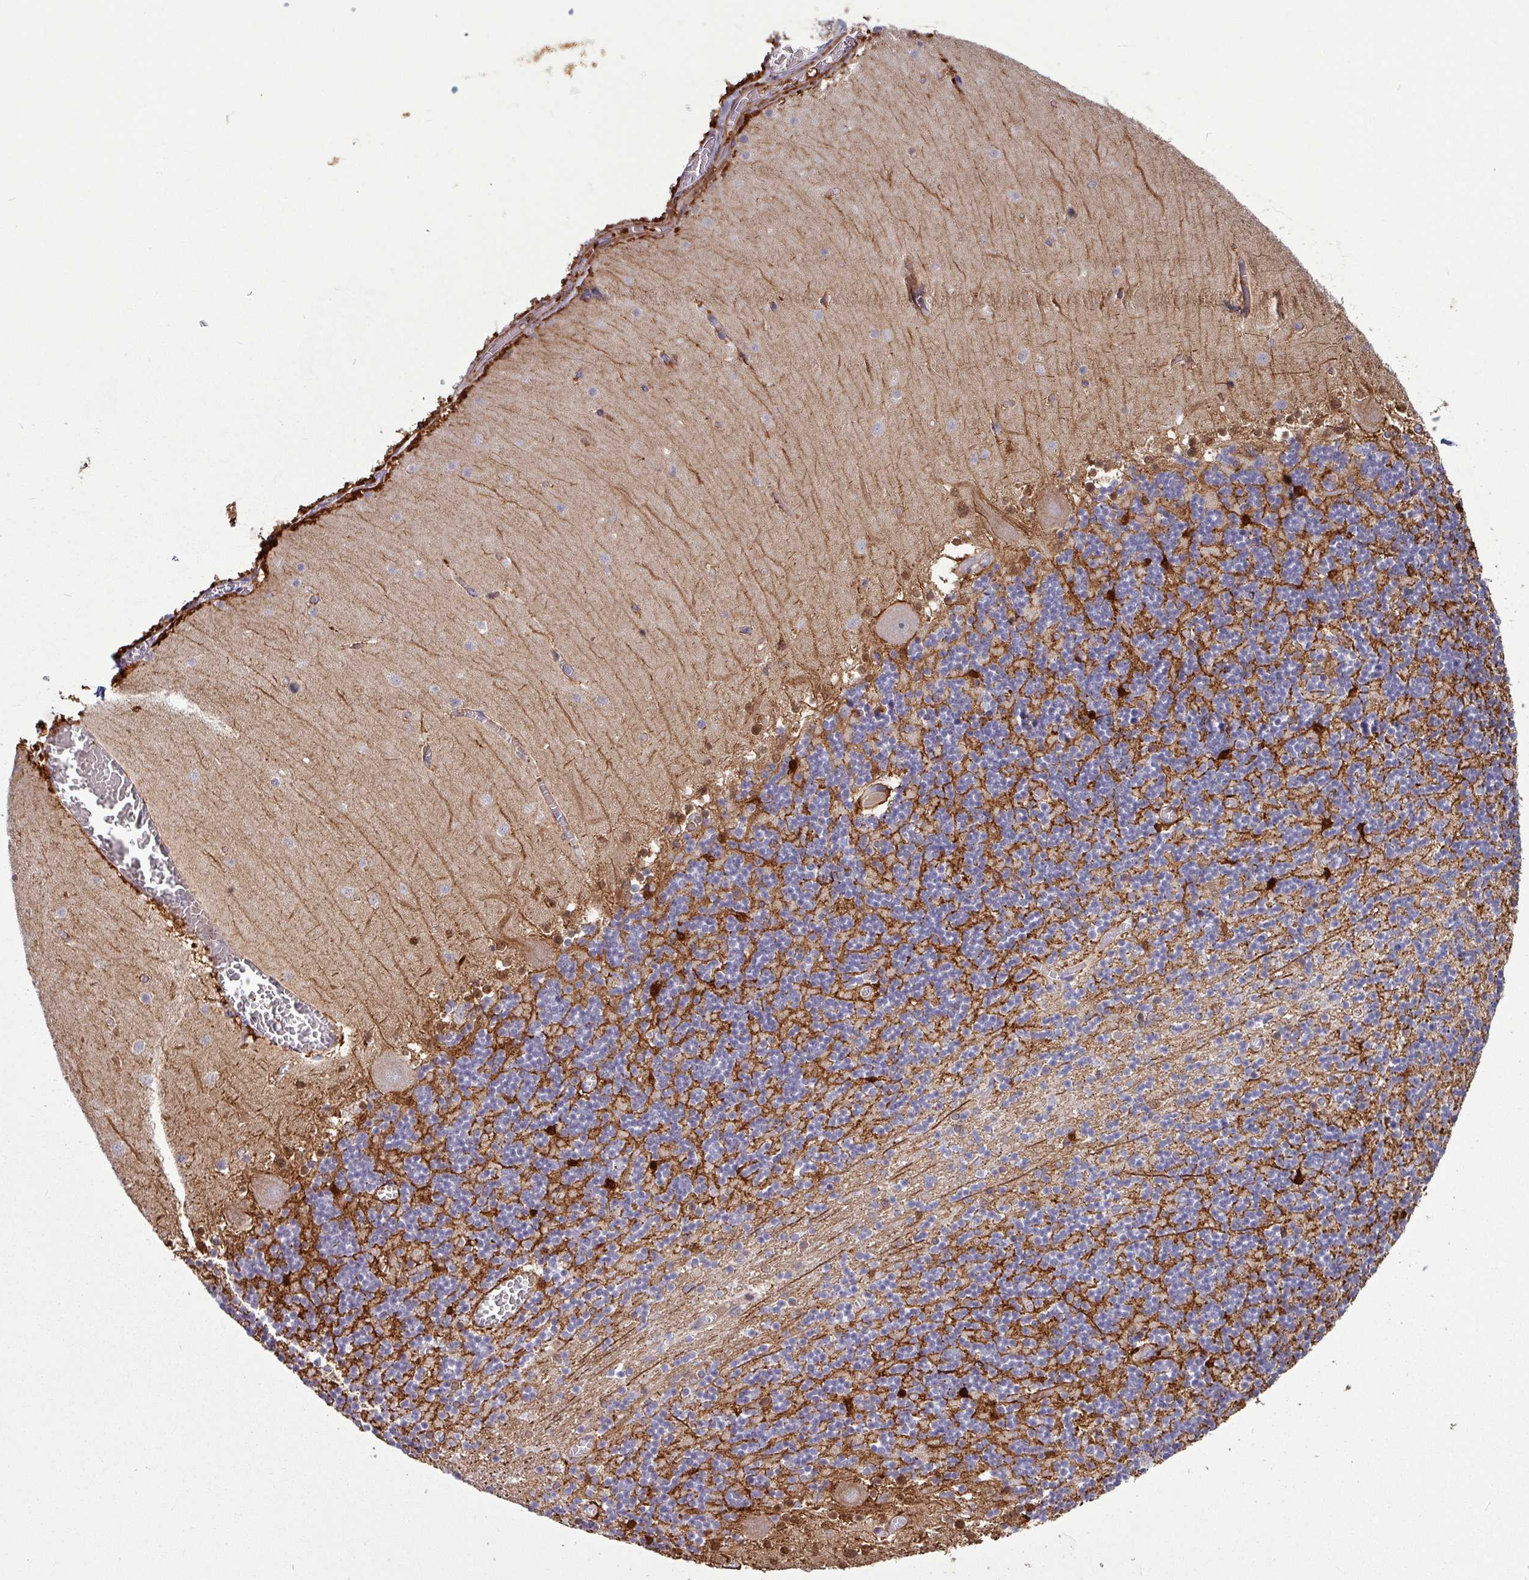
{"staining": {"intensity": "strong", "quantity": "<25%", "location": "cytoplasmic/membranous"}, "tissue": "cerebellum", "cell_type": "Cells in granular layer", "image_type": "normal", "snomed": [{"axis": "morphology", "description": "Normal tissue, NOS"}, {"axis": "topography", "description": "Cerebellum"}], "caption": "Protein expression analysis of unremarkable cerebellum reveals strong cytoplasmic/membranous positivity in about <25% of cells in granular layer. (DAB (3,3'-diaminobenzidine) IHC, brown staining for protein, blue staining for nuclei).", "gene": "PCED1A", "patient": {"sex": "female", "age": 28}}